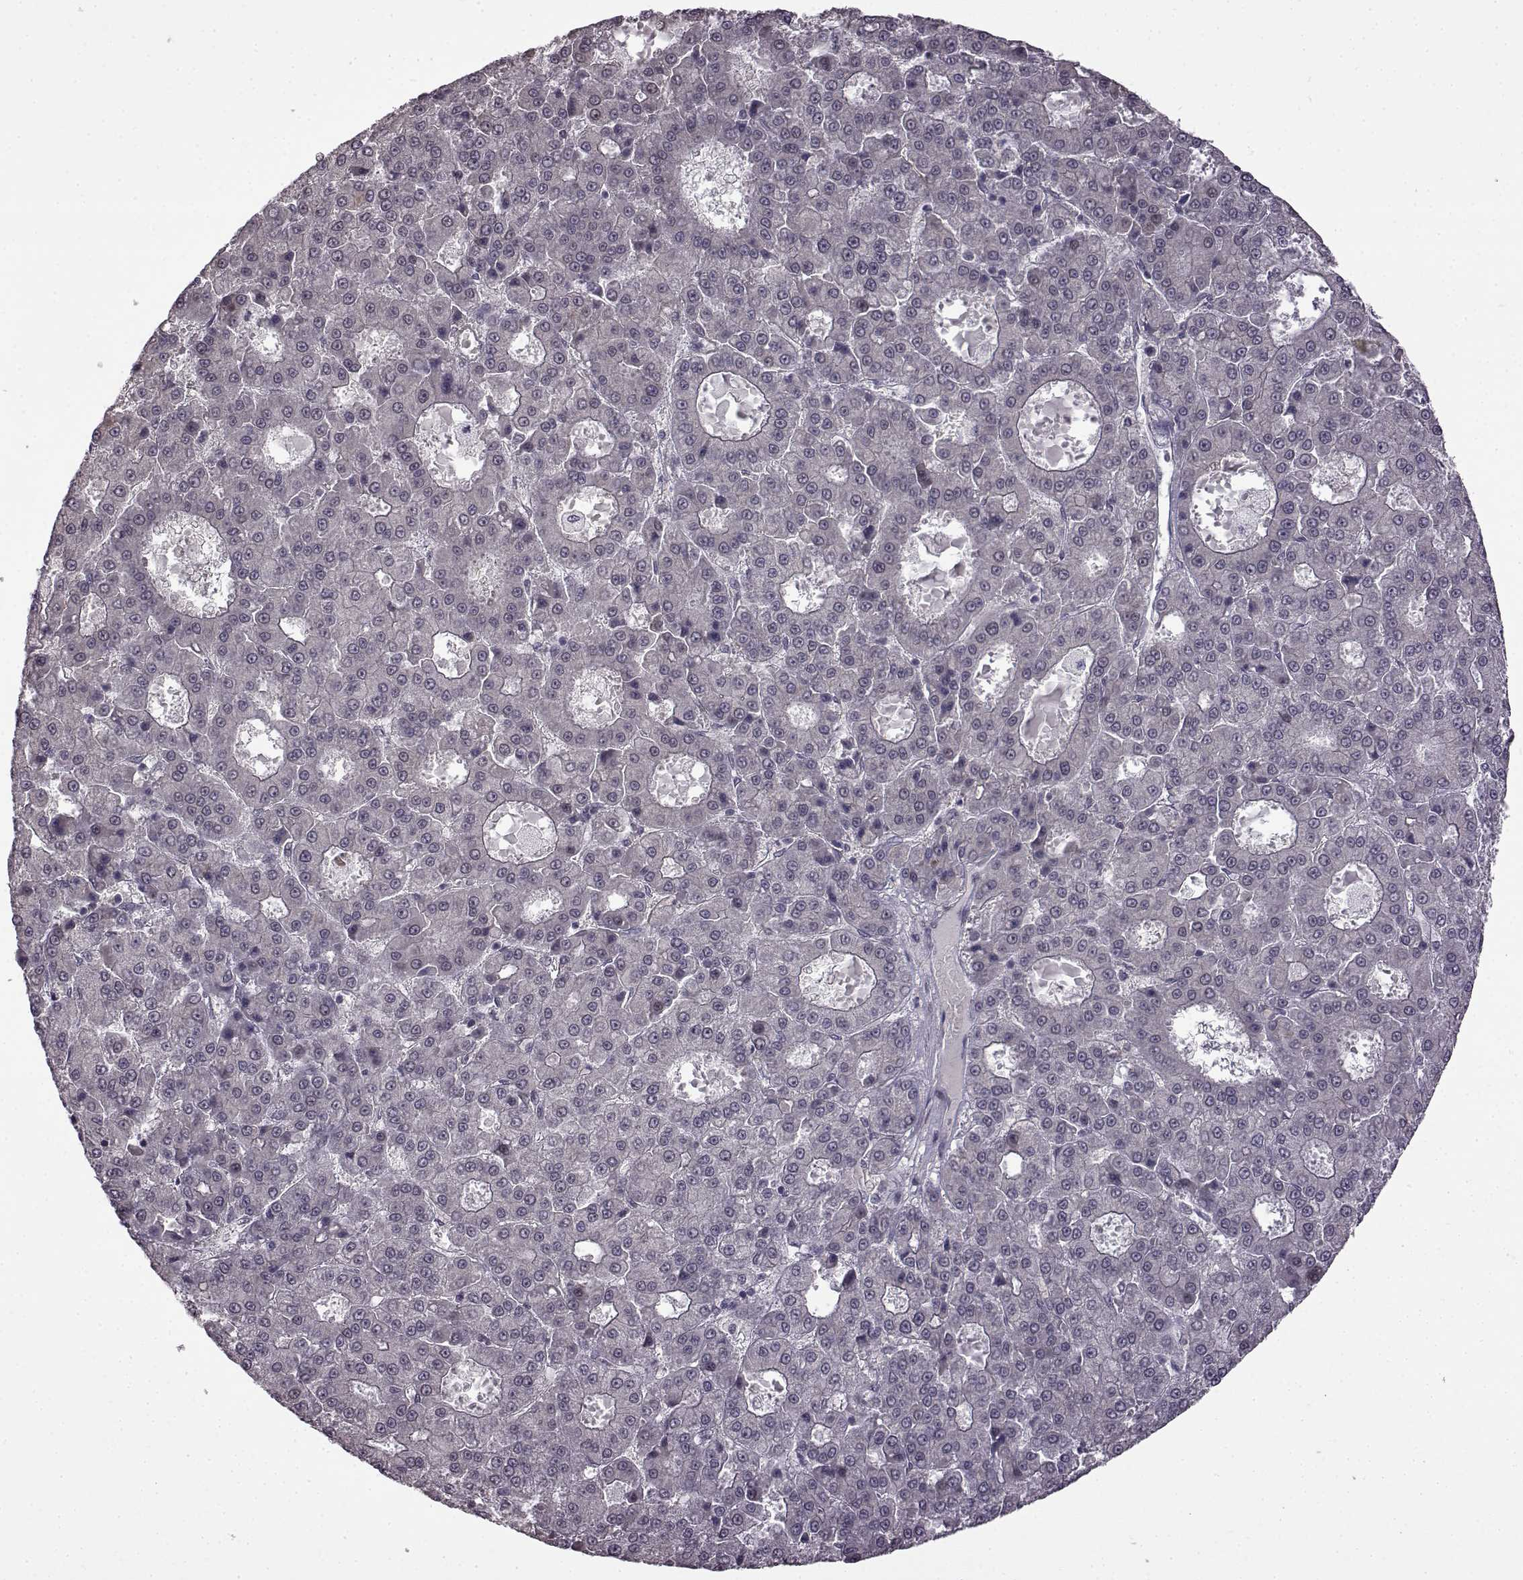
{"staining": {"intensity": "negative", "quantity": "none", "location": "none"}, "tissue": "liver cancer", "cell_type": "Tumor cells", "image_type": "cancer", "snomed": [{"axis": "morphology", "description": "Carcinoma, Hepatocellular, NOS"}, {"axis": "topography", "description": "Liver"}], "caption": "IHC image of neoplastic tissue: liver cancer stained with DAB (3,3'-diaminobenzidine) displays no significant protein expression in tumor cells.", "gene": "SYNPO2", "patient": {"sex": "male", "age": 70}}